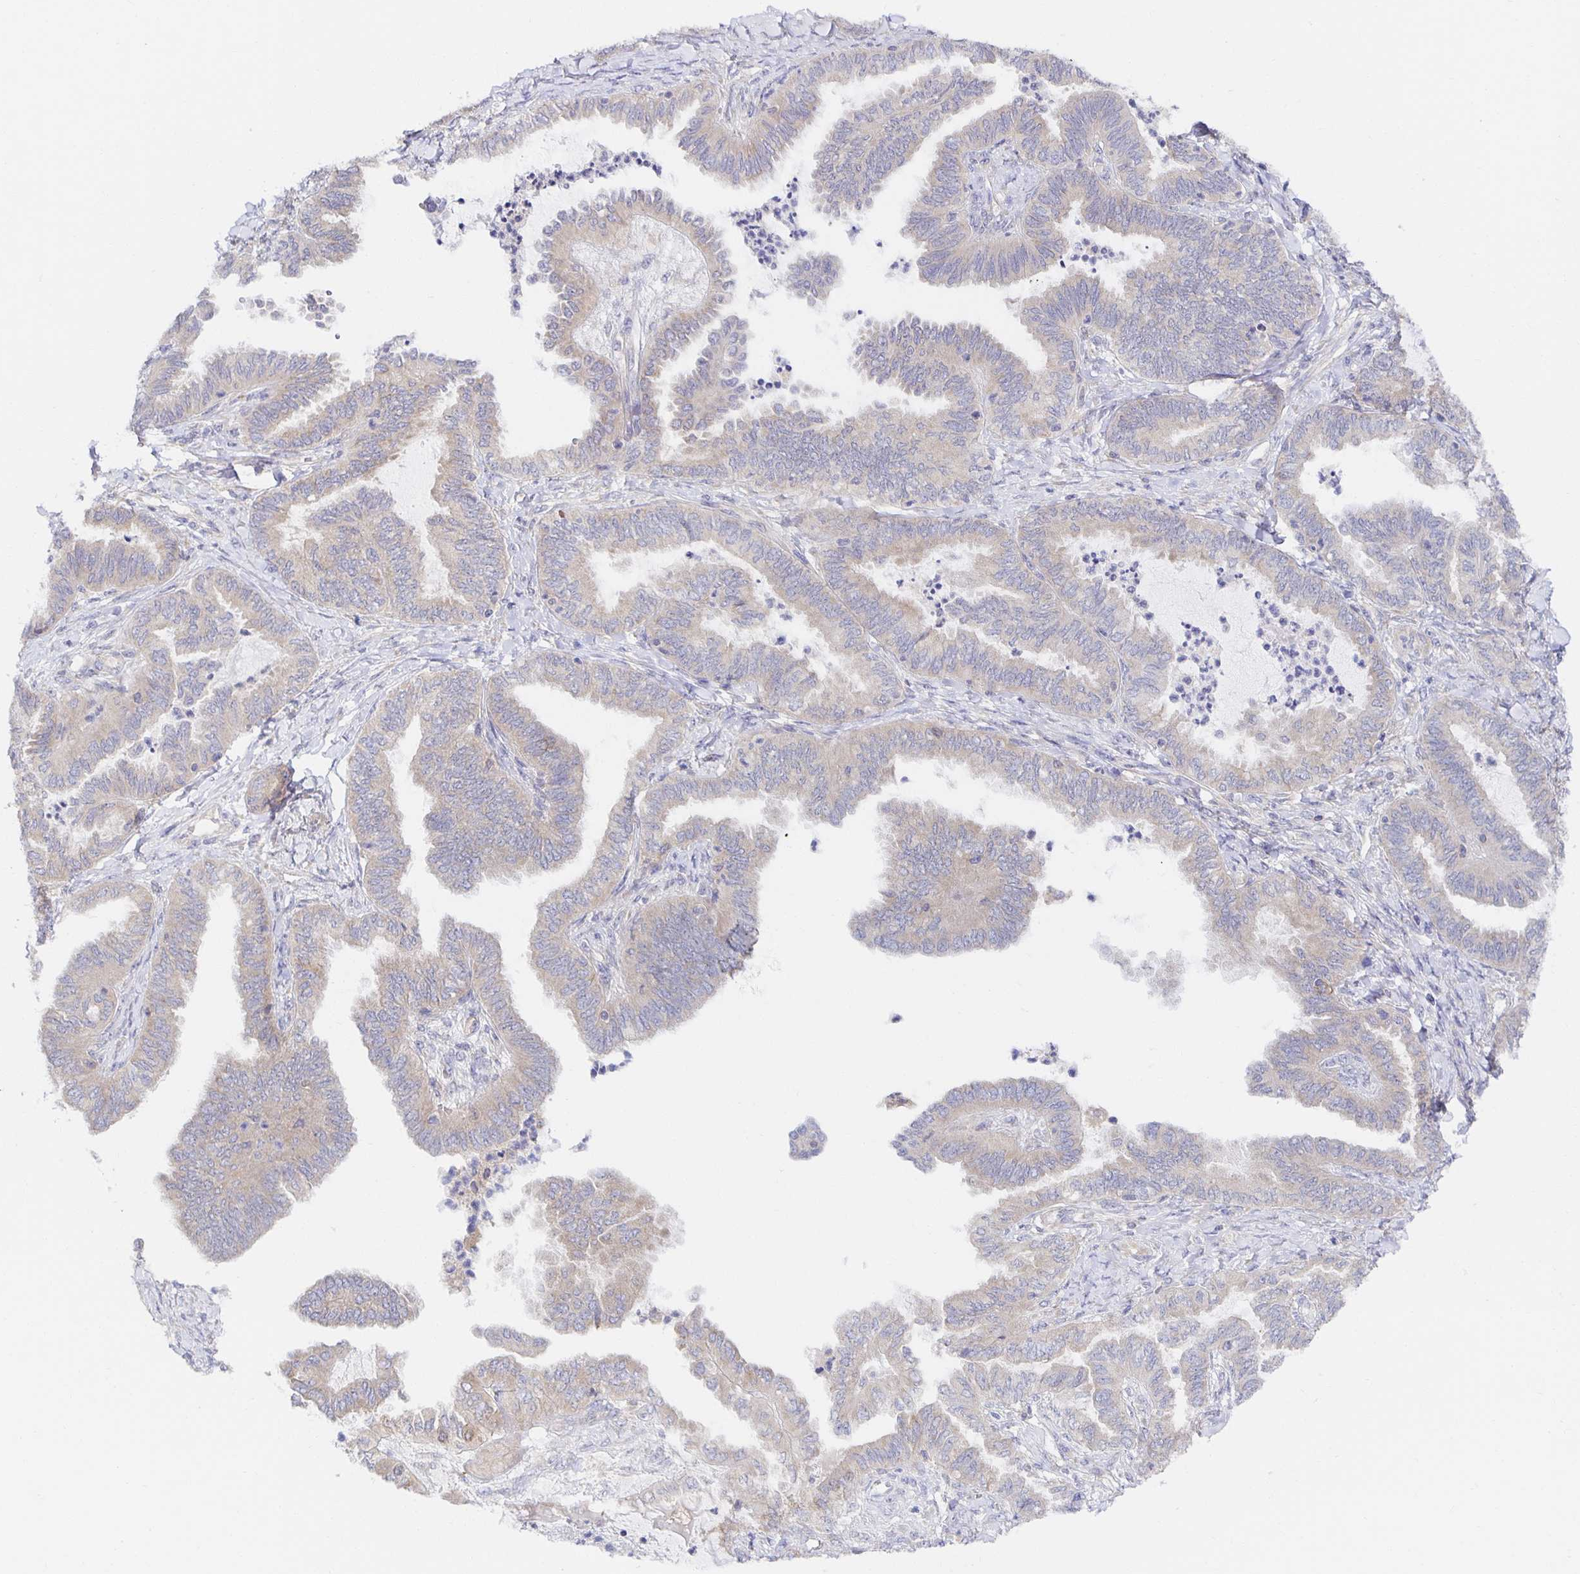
{"staining": {"intensity": "negative", "quantity": "none", "location": "none"}, "tissue": "ovarian cancer", "cell_type": "Tumor cells", "image_type": "cancer", "snomed": [{"axis": "morphology", "description": "Carcinoma, endometroid"}, {"axis": "topography", "description": "Ovary"}], "caption": "IHC histopathology image of neoplastic tissue: human endometroid carcinoma (ovarian) stained with DAB (3,3'-diaminobenzidine) reveals no significant protein positivity in tumor cells.", "gene": "BAD", "patient": {"sex": "female", "age": 70}}